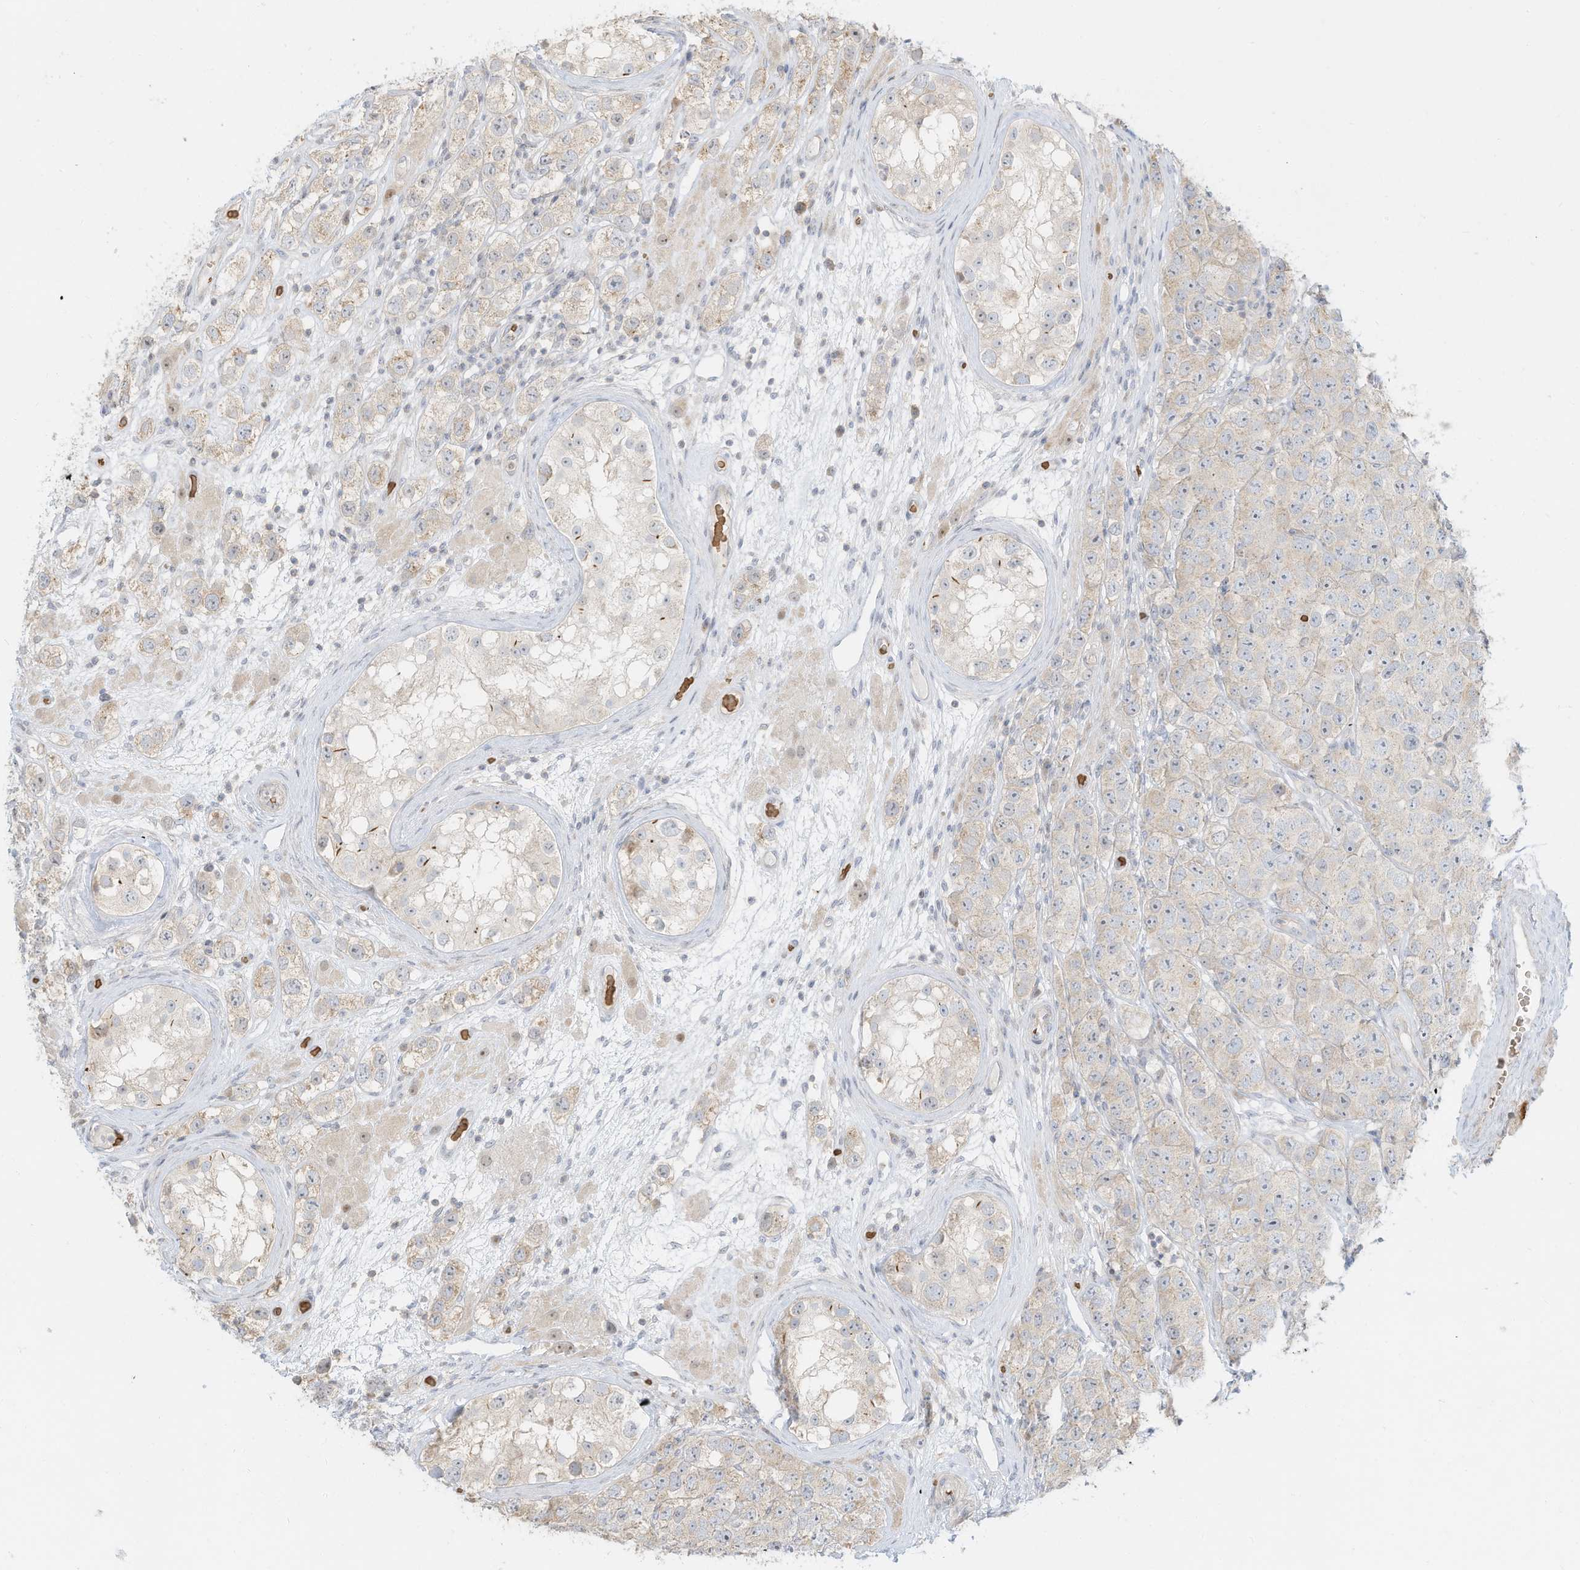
{"staining": {"intensity": "weak", "quantity": "<25%", "location": "cytoplasmic/membranous"}, "tissue": "testis cancer", "cell_type": "Tumor cells", "image_type": "cancer", "snomed": [{"axis": "morphology", "description": "Seminoma, NOS"}, {"axis": "topography", "description": "Testis"}], "caption": "Immunohistochemistry (IHC) histopathology image of neoplastic tissue: human testis seminoma stained with DAB demonstrates no significant protein positivity in tumor cells. (DAB IHC with hematoxylin counter stain).", "gene": "OFD1", "patient": {"sex": "male", "age": 28}}